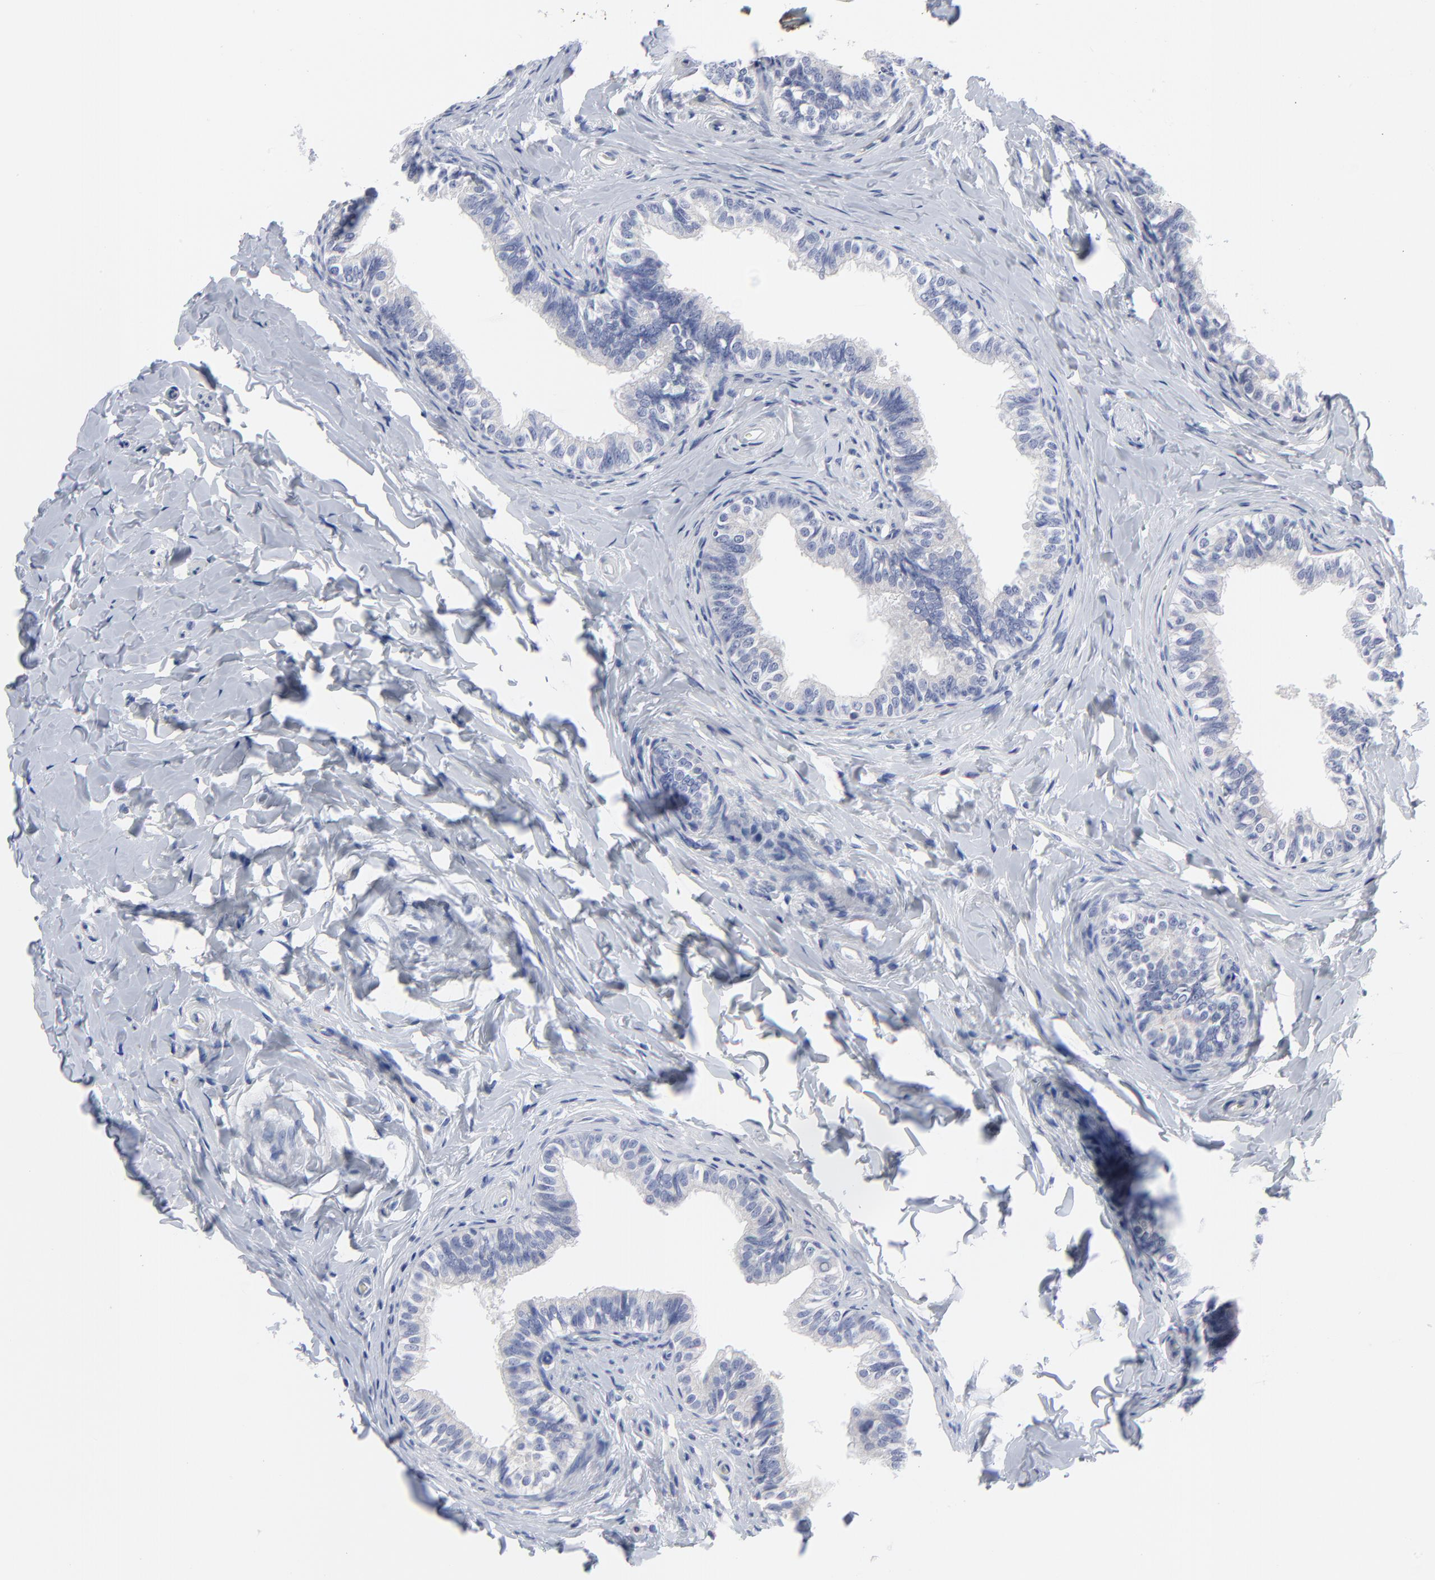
{"staining": {"intensity": "strong", "quantity": "<25%", "location": "nuclear"}, "tissue": "epididymis", "cell_type": "Glandular cells", "image_type": "normal", "snomed": [{"axis": "morphology", "description": "Normal tissue, NOS"}, {"axis": "topography", "description": "Soft tissue"}, {"axis": "topography", "description": "Epididymis"}], "caption": "This photomicrograph reveals IHC staining of unremarkable epididymis, with medium strong nuclear staining in approximately <25% of glandular cells.", "gene": "CDK1", "patient": {"sex": "male", "age": 26}}